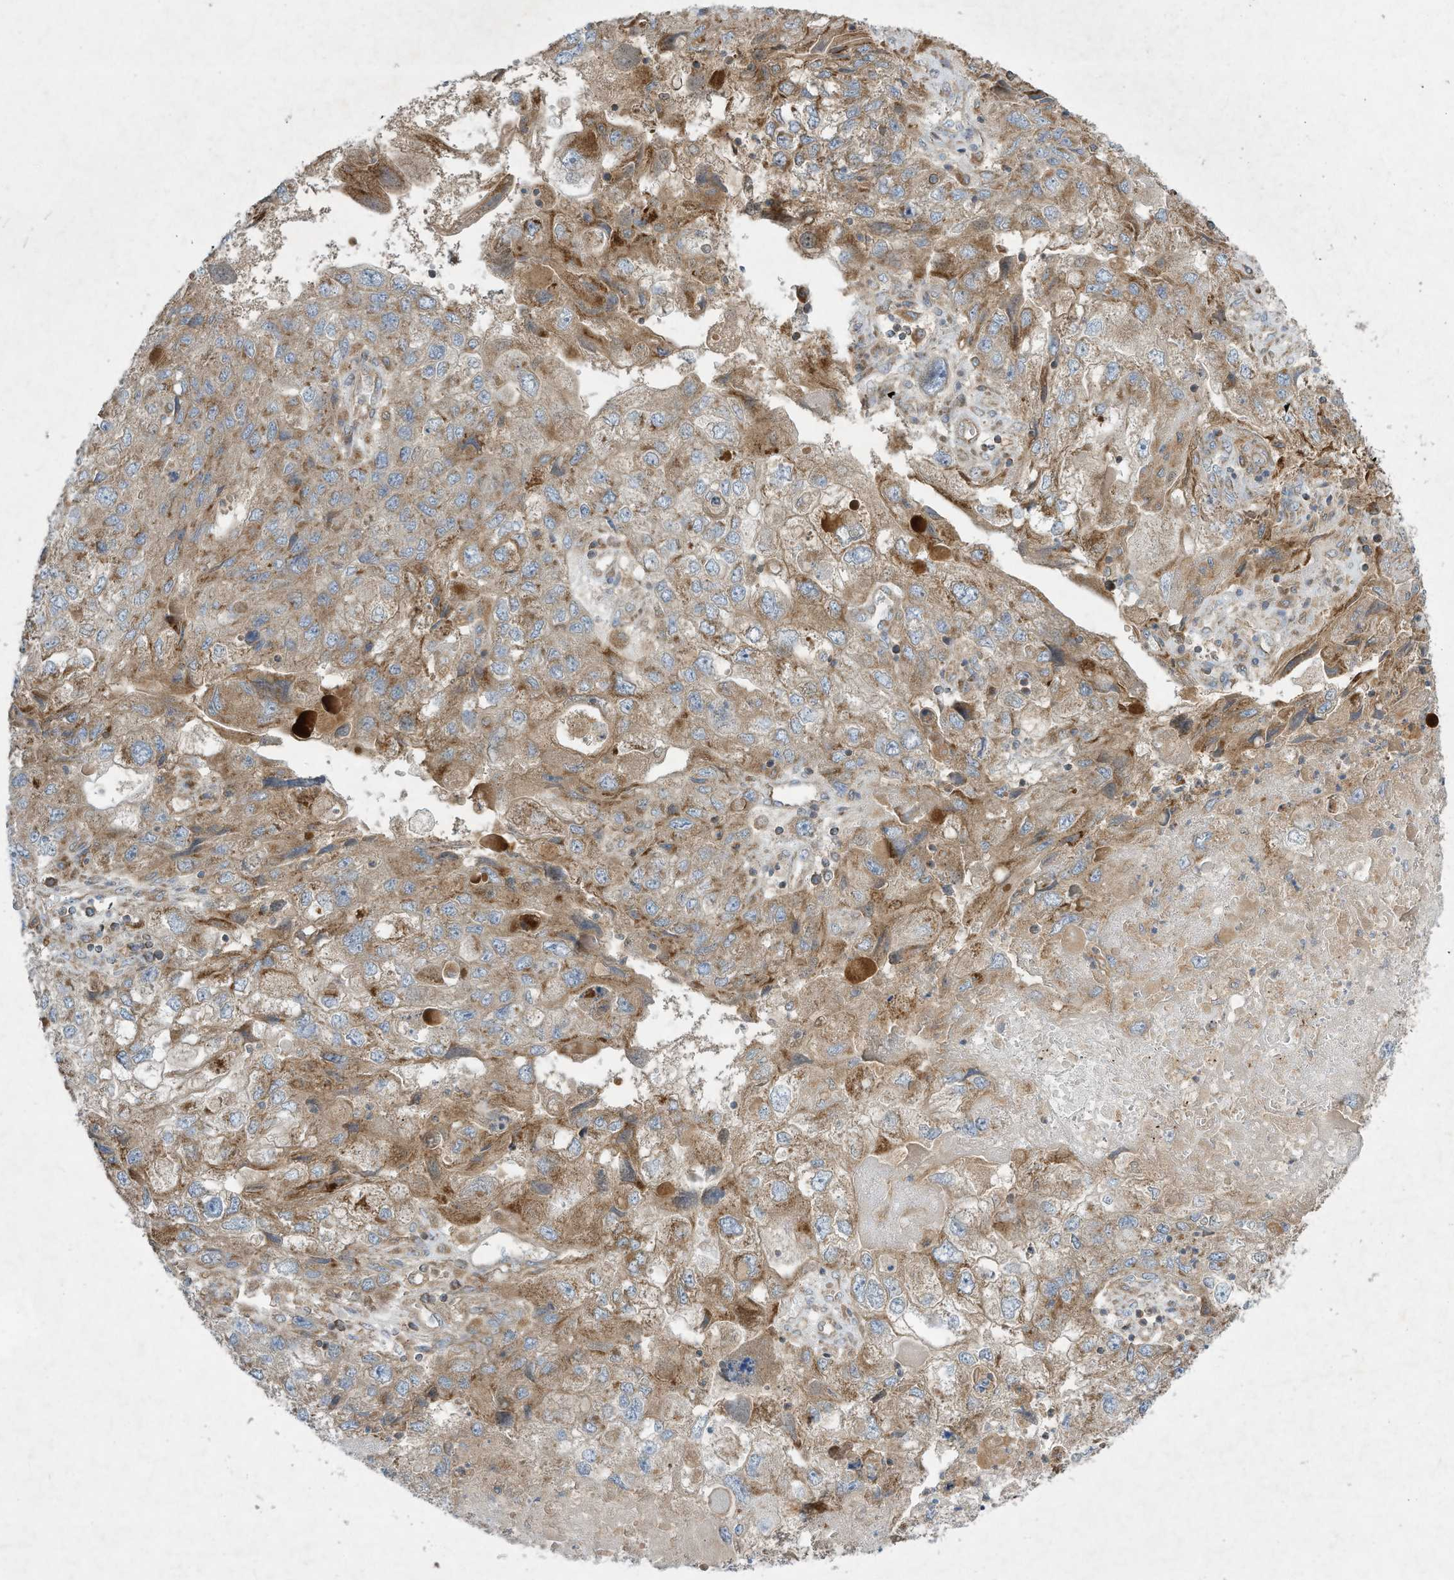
{"staining": {"intensity": "moderate", "quantity": ">75%", "location": "cytoplasmic/membranous"}, "tissue": "endometrial cancer", "cell_type": "Tumor cells", "image_type": "cancer", "snomed": [{"axis": "morphology", "description": "Adenocarcinoma, NOS"}, {"axis": "topography", "description": "Endometrium"}], "caption": "This micrograph displays immunohistochemistry (IHC) staining of human endometrial adenocarcinoma, with medium moderate cytoplasmic/membranous positivity in approximately >75% of tumor cells.", "gene": "SYNJ2", "patient": {"sex": "female", "age": 49}}